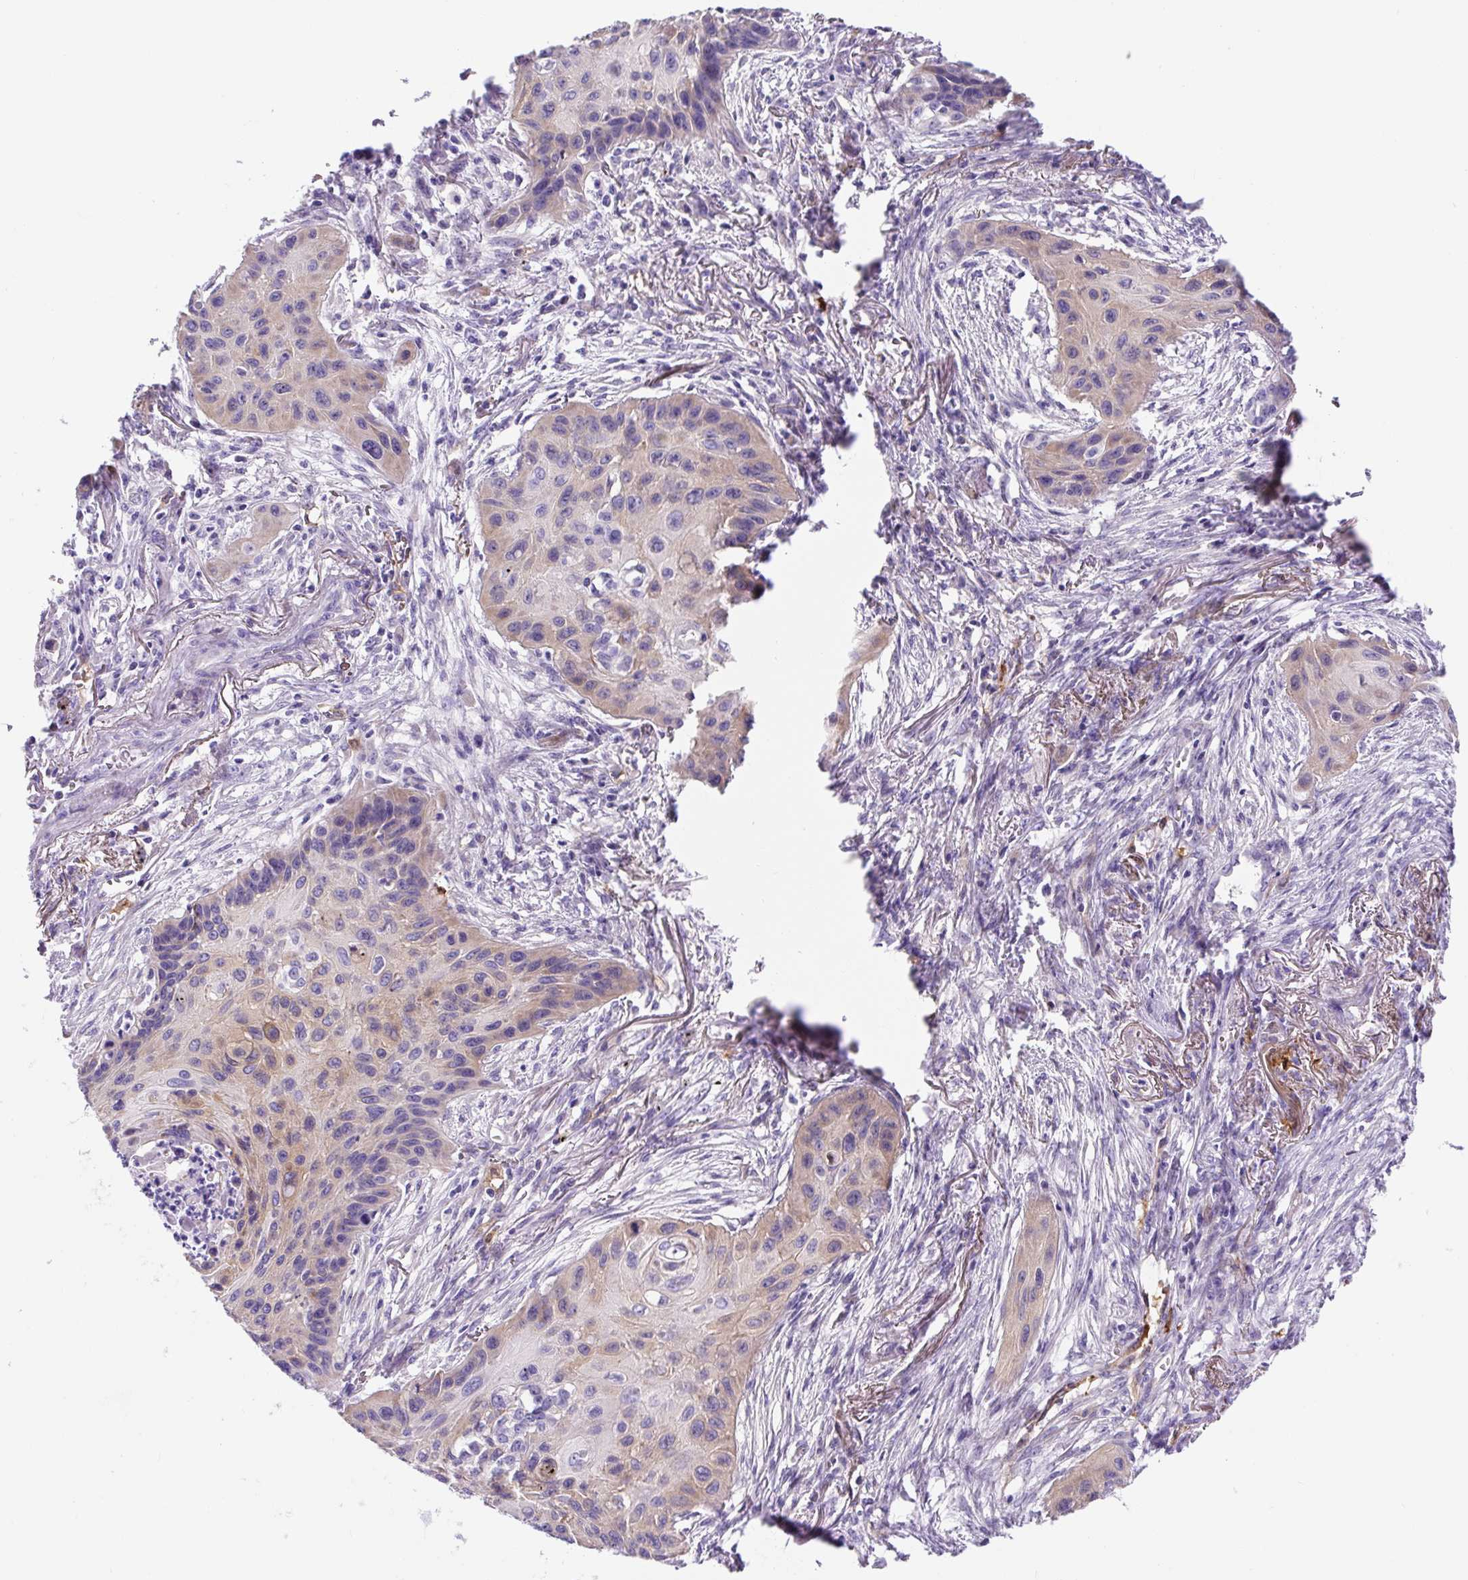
{"staining": {"intensity": "weak", "quantity": "25%-75%", "location": "cytoplasmic/membranous"}, "tissue": "lung cancer", "cell_type": "Tumor cells", "image_type": "cancer", "snomed": [{"axis": "morphology", "description": "Squamous cell carcinoma, NOS"}, {"axis": "topography", "description": "Lung"}], "caption": "Tumor cells reveal low levels of weak cytoplasmic/membranous positivity in about 25%-75% of cells in human lung cancer (squamous cell carcinoma). (brown staining indicates protein expression, while blue staining denotes nuclei).", "gene": "ASB4", "patient": {"sex": "male", "age": 71}}